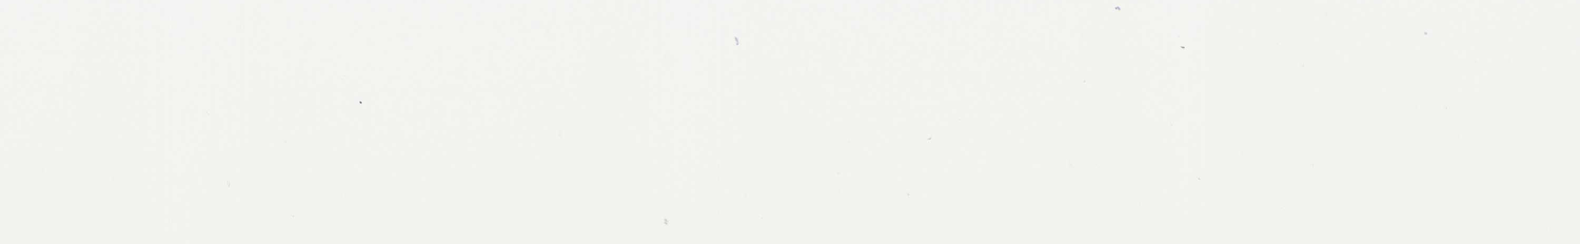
{"staining": {"intensity": "negative", "quantity": "none", "location": "none"}, "tissue": "skeletal muscle", "cell_type": "Myocytes", "image_type": "normal", "snomed": [{"axis": "morphology", "description": "Normal tissue, NOS"}, {"axis": "topography", "description": "Skeletal muscle"}, {"axis": "topography", "description": "Oral tissue"}, {"axis": "topography", "description": "Peripheral nerve tissue"}], "caption": "Immunohistochemical staining of benign human skeletal muscle demonstrates no significant positivity in myocytes.", "gene": "PASD1", "patient": {"sex": "female", "age": 84}}